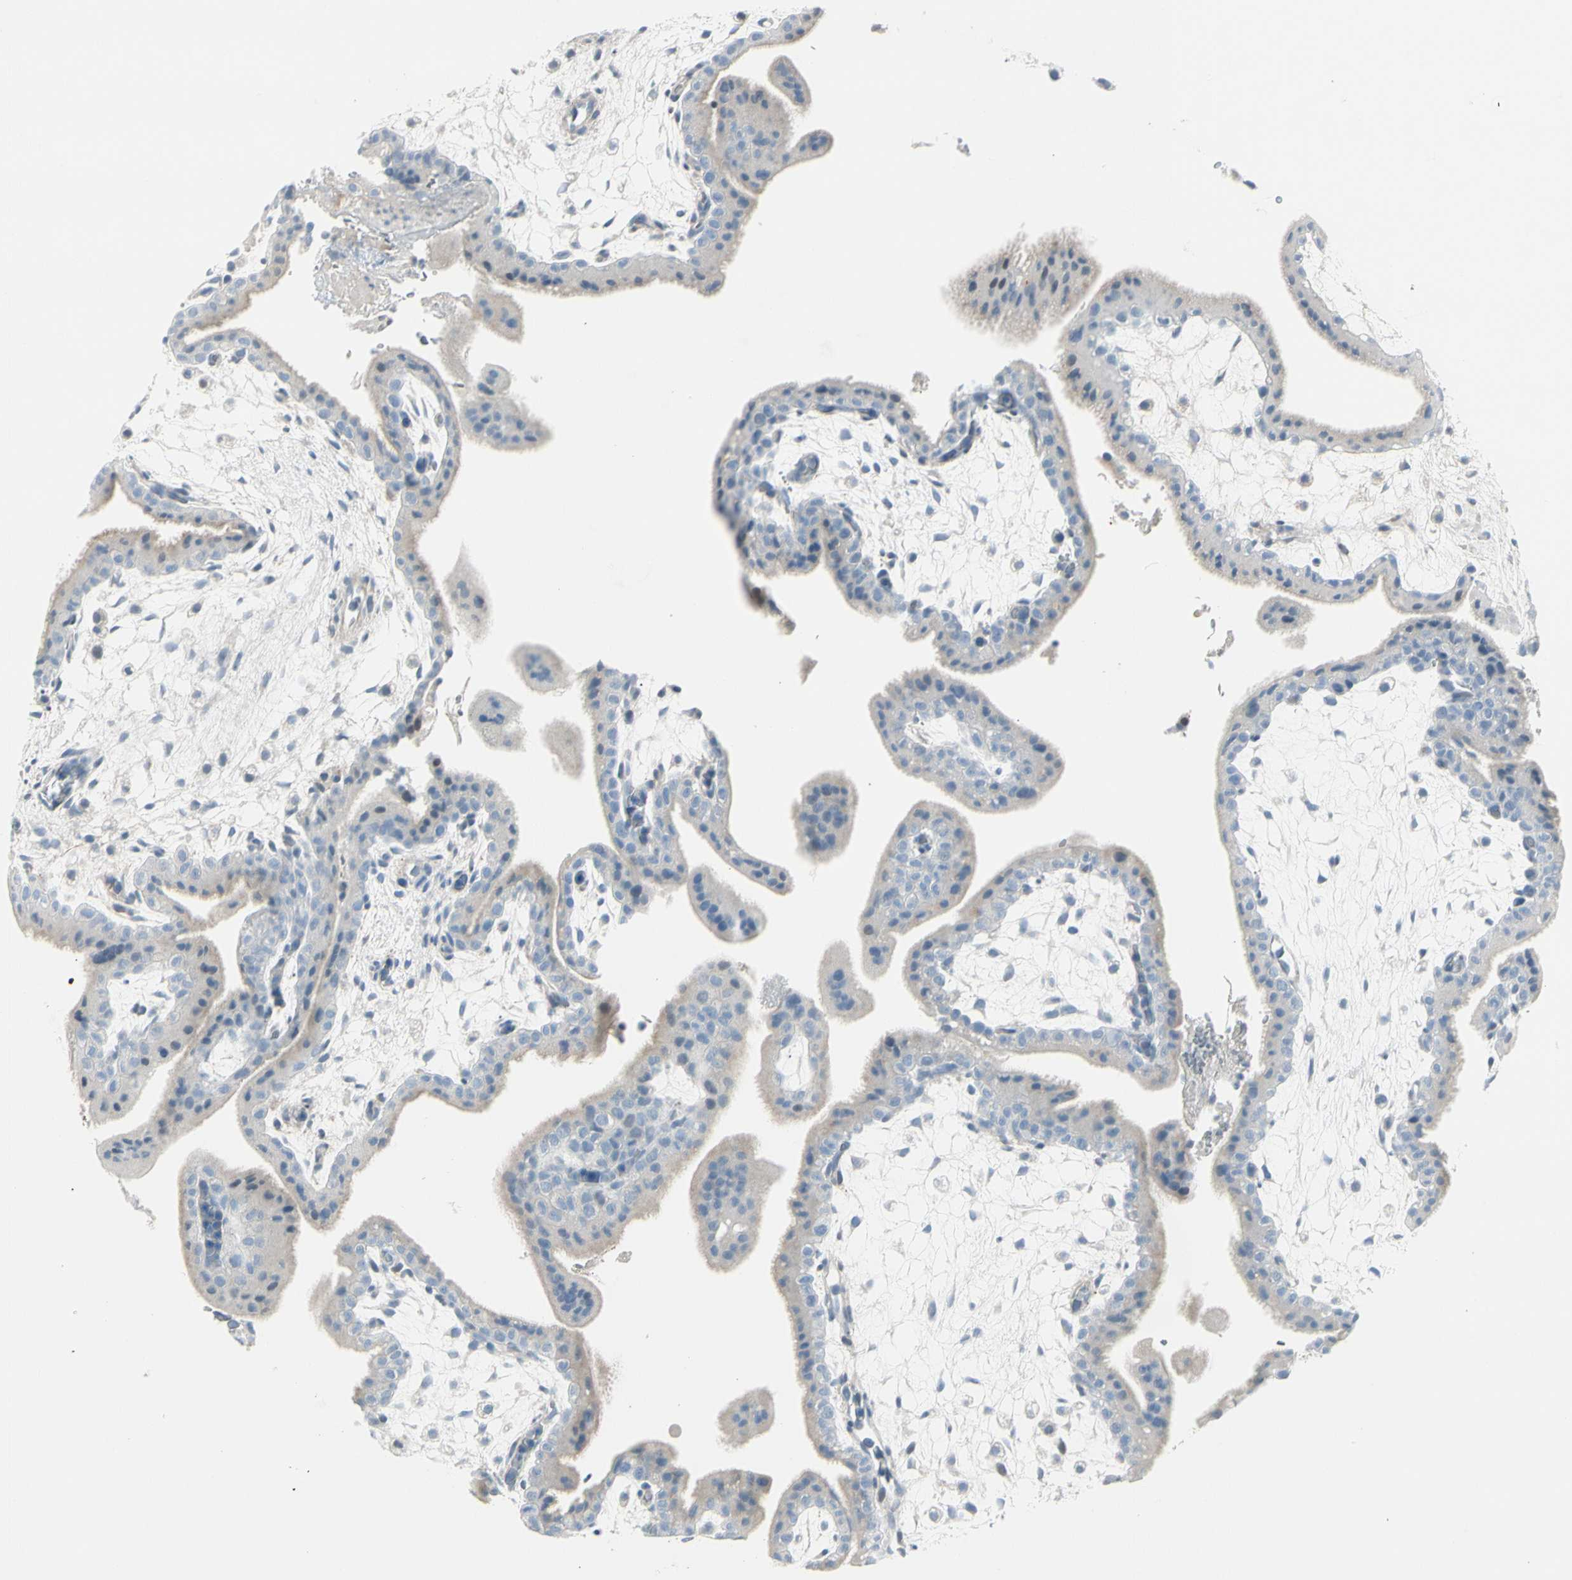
{"staining": {"intensity": "weak", "quantity": "<25%", "location": "cytoplasmic/membranous"}, "tissue": "placenta", "cell_type": "Trophoblastic cells", "image_type": "normal", "snomed": [{"axis": "morphology", "description": "Normal tissue, NOS"}, {"axis": "topography", "description": "Placenta"}], "caption": "DAB immunohistochemical staining of benign placenta demonstrates no significant staining in trophoblastic cells.", "gene": "CACNA2D1", "patient": {"sex": "female", "age": 35}}